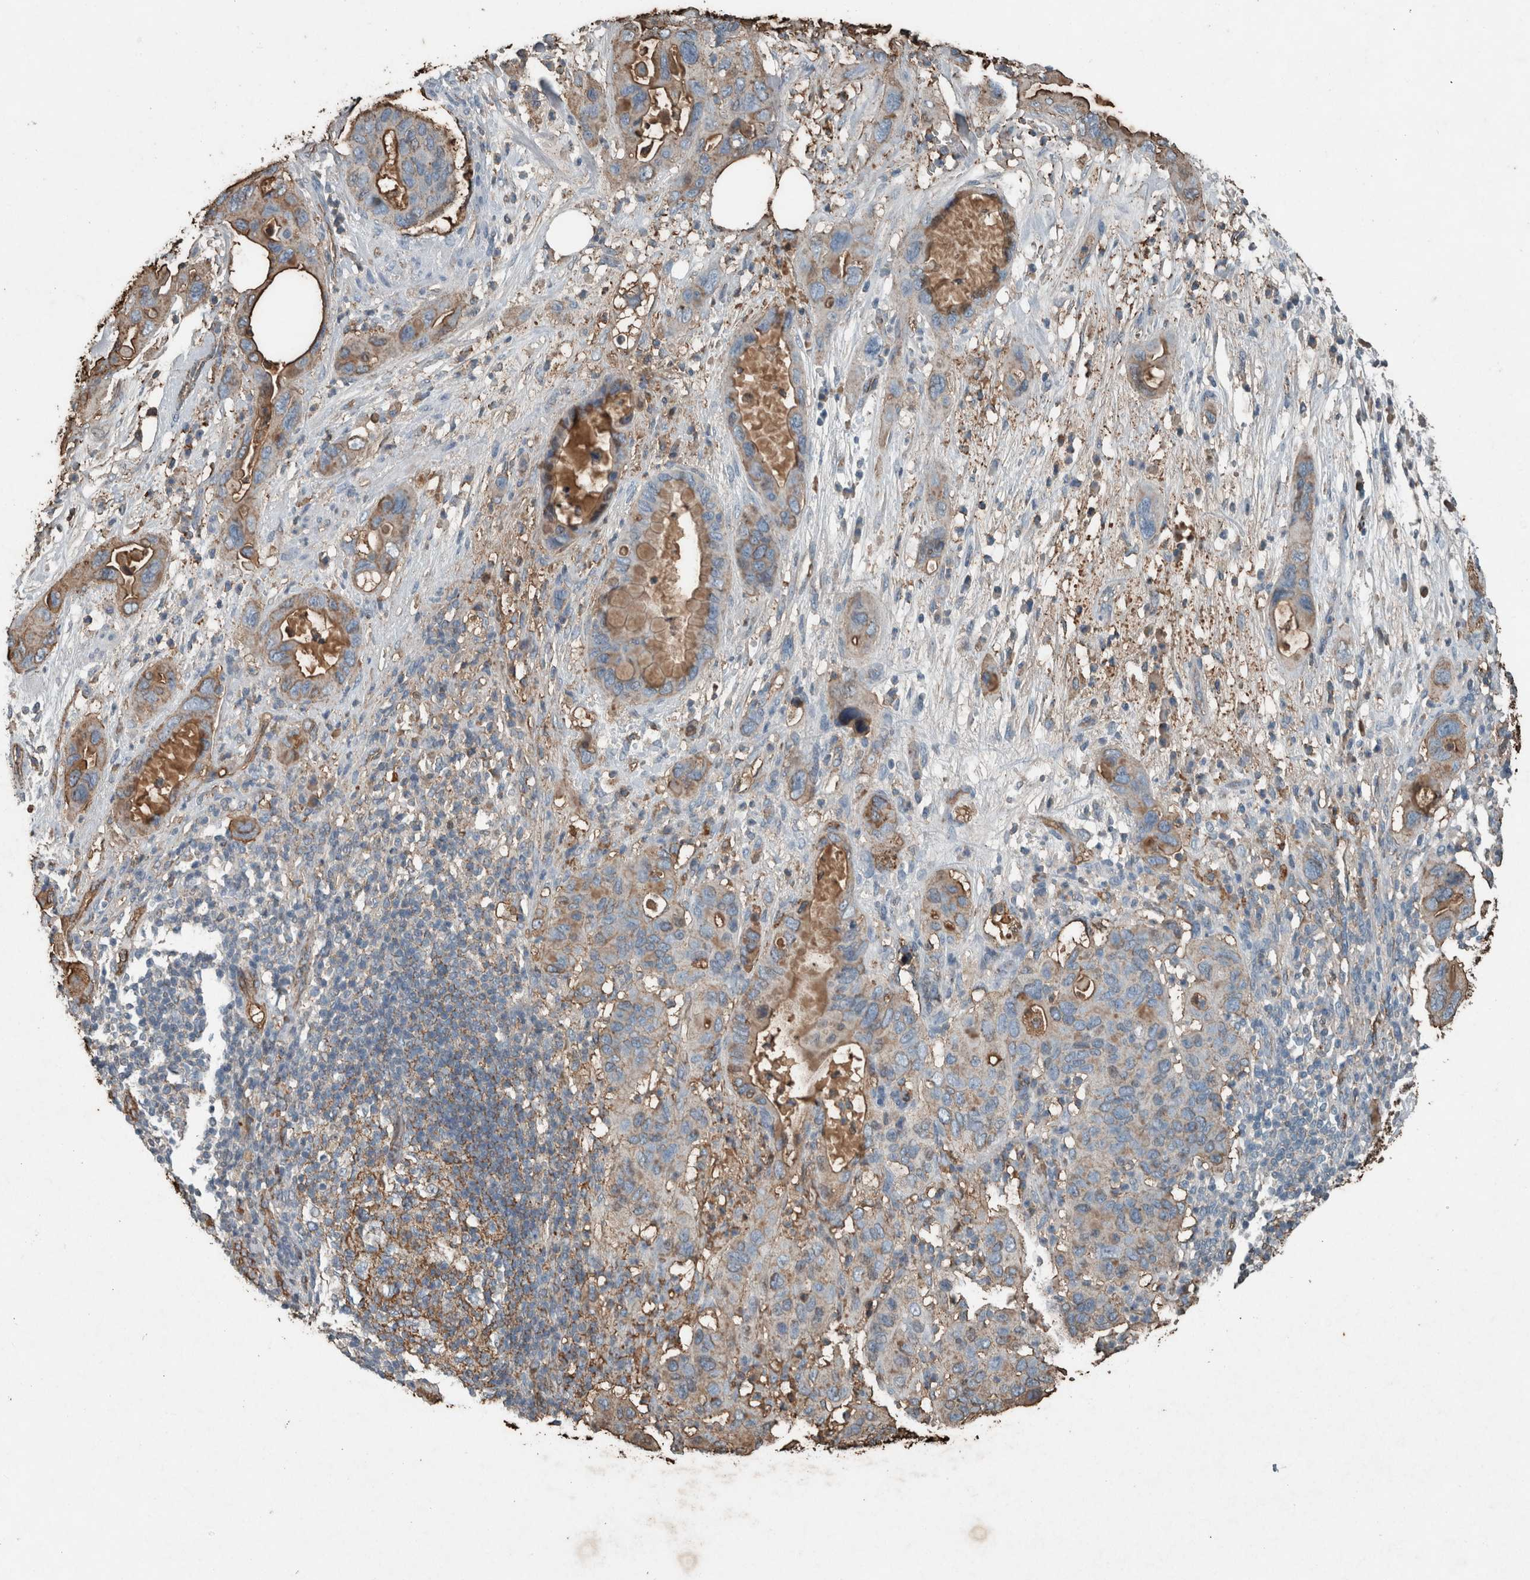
{"staining": {"intensity": "moderate", "quantity": "25%-75%", "location": "cytoplasmic/membranous"}, "tissue": "pancreatic cancer", "cell_type": "Tumor cells", "image_type": "cancer", "snomed": [{"axis": "morphology", "description": "Adenocarcinoma, NOS"}, {"axis": "topography", "description": "Pancreas"}], "caption": "This photomicrograph reveals immunohistochemistry staining of pancreatic cancer, with medium moderate cytoplasmic/membranous staining in about 25%-75% of tumor cells.", "gene": "LBP", "patient": {"sex": "female", "age": 71}}